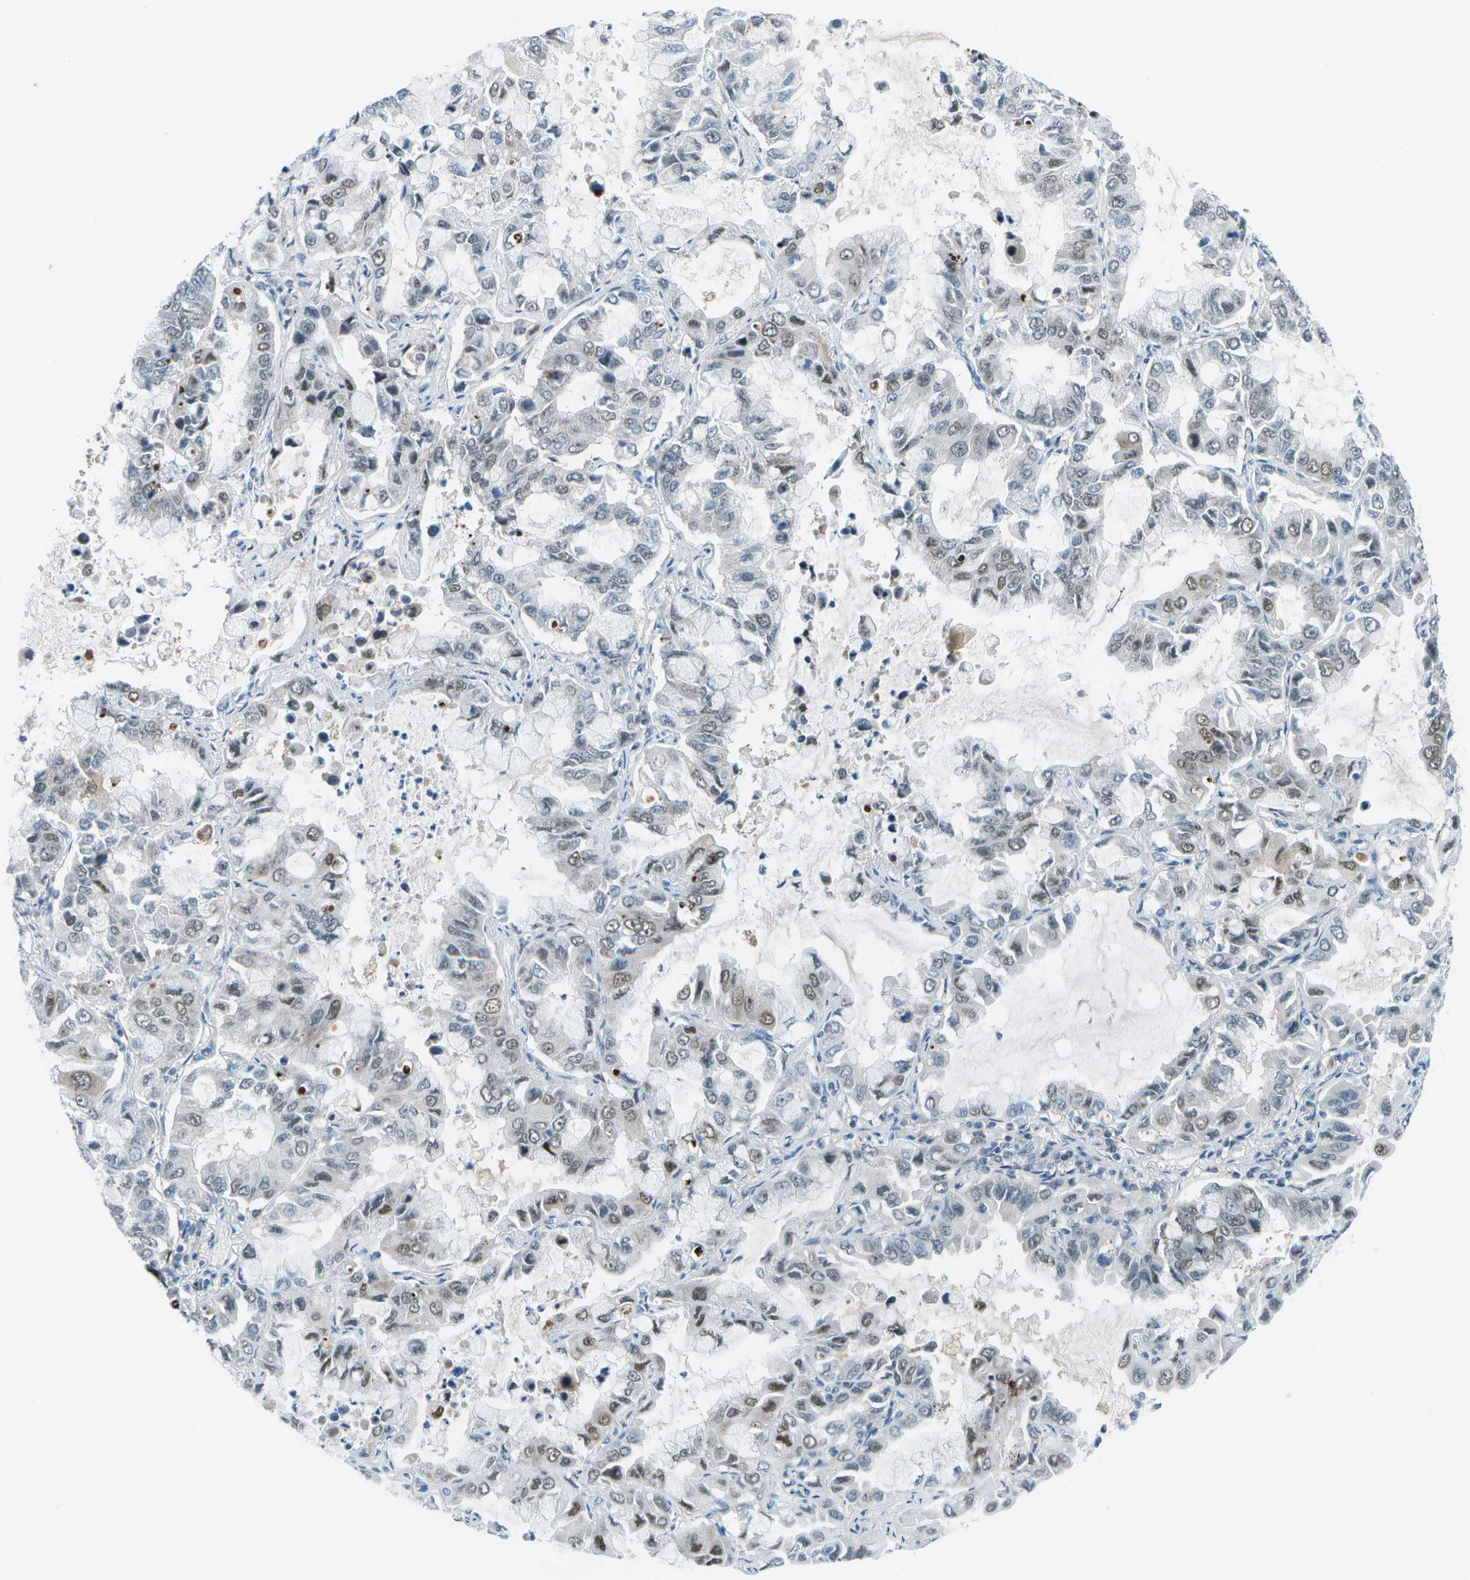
{"staining": {"intensity": "moderate", "quantity": "<25%", "location": "nuclear"}, "tissue": "lung cancer", "cell_type": "Tumor cells", "image_type": "cancer", "snomed": [{"axis": "morphology", "description": "Adenocarcinoma, NOS"}, {"axis": "topography", "description": "Lung"}], "caption": "Lung cancer (adenocarcinoma) was stained to show a protein in brown. There is low levels of moderate nuclear expression in about <25% of tumor cells.", "gene": "PITHD1", "patient": {"sex": "male", "age": 64}}